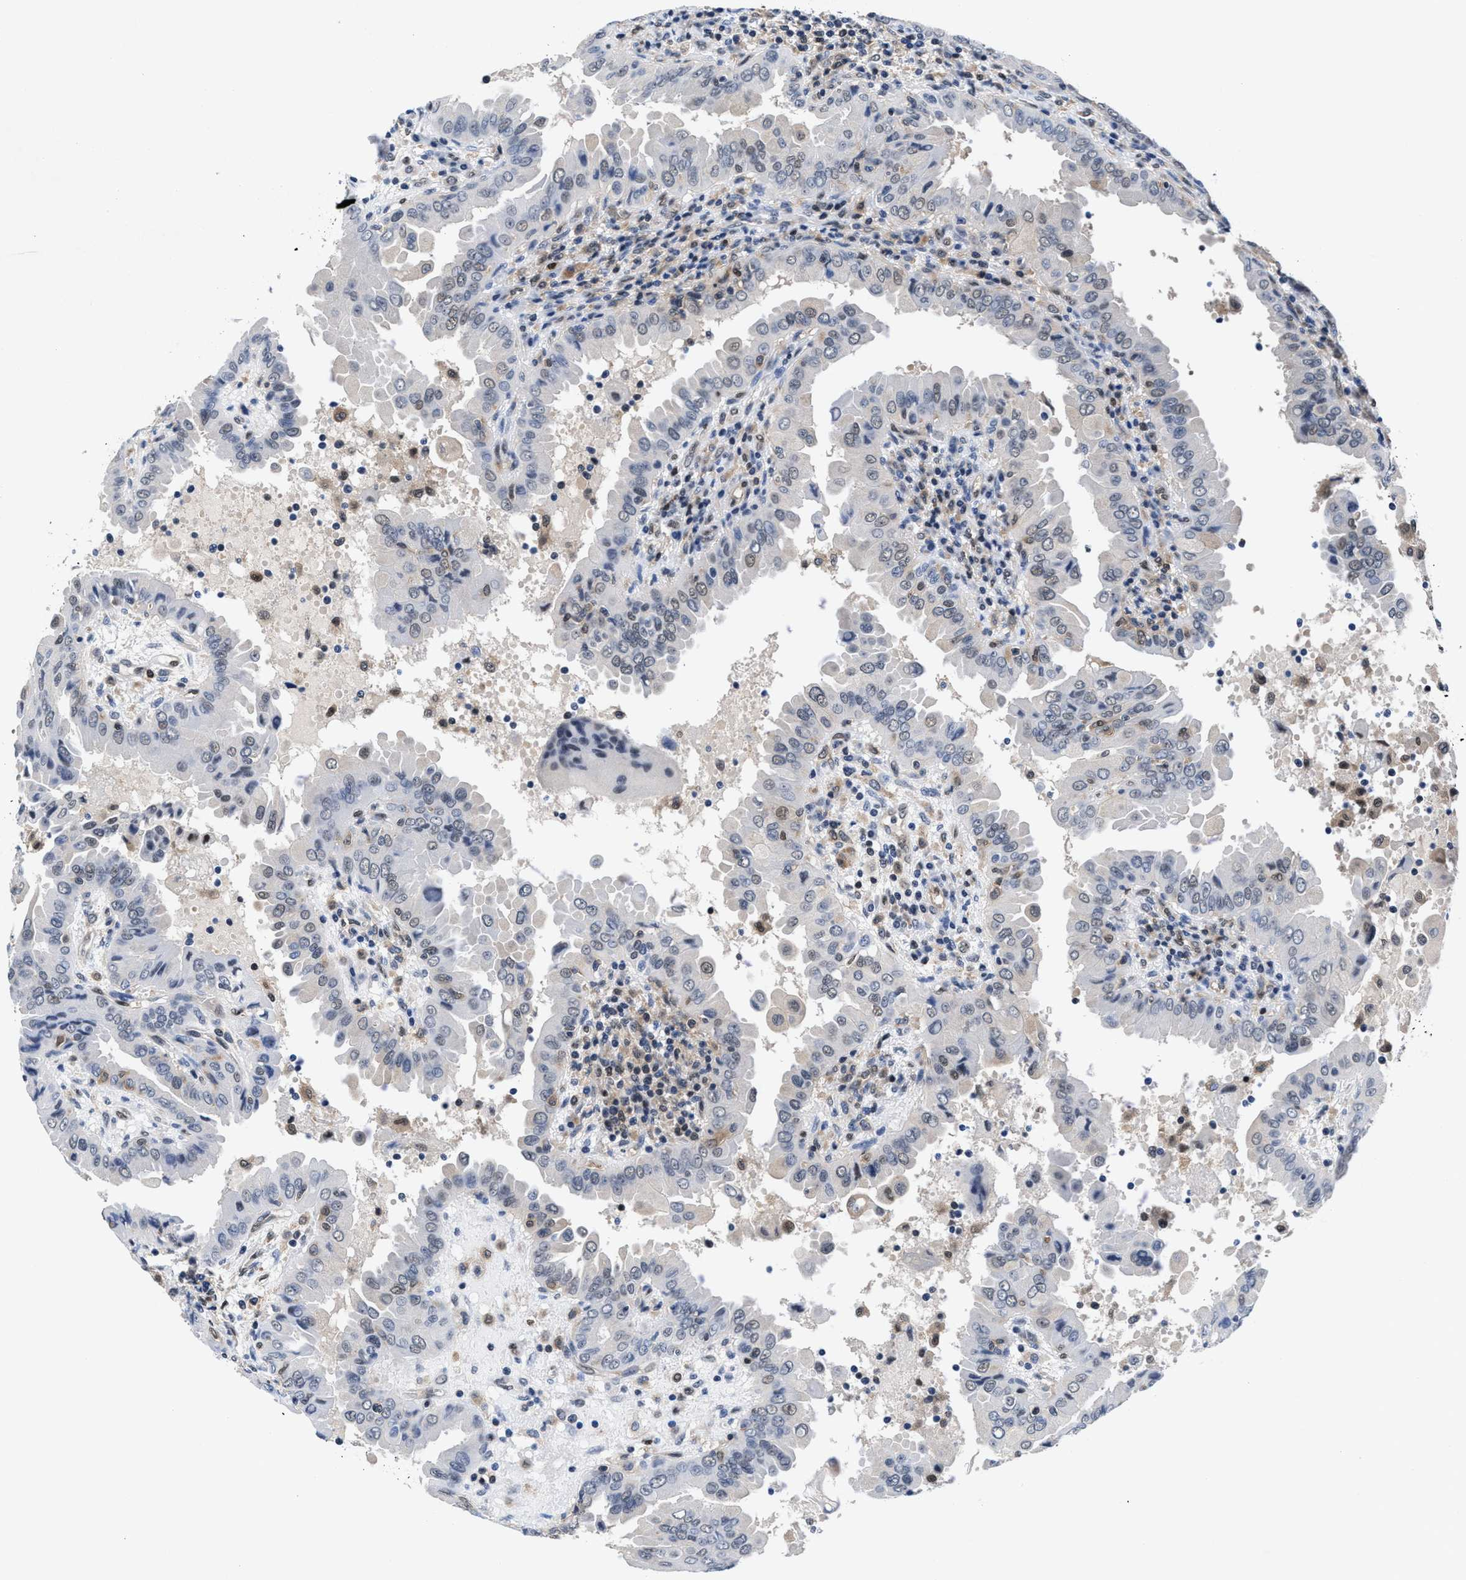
{"staining": {"intensity": "negative", "quantity": "none", "location": "none"}, "tissue": "thyroid cancer", "cell_type": "Tumor cells", "image_type": "cancer", "snomed": [{"axis": "morphology", "description": "Papillary adenocarcinoma, NOS"}, {"axis": "topography", "description": "Thyroid gland"}], "caption": "Image shows no significant protein expression in tumor cells of thyroid cancer (papillary adenocarcinoma). (DAB immunohistochemistry (IHC) with hematoxylin counter stain).", "gene": "ACLY", "patient": {"sex": "male", "age": 33}}